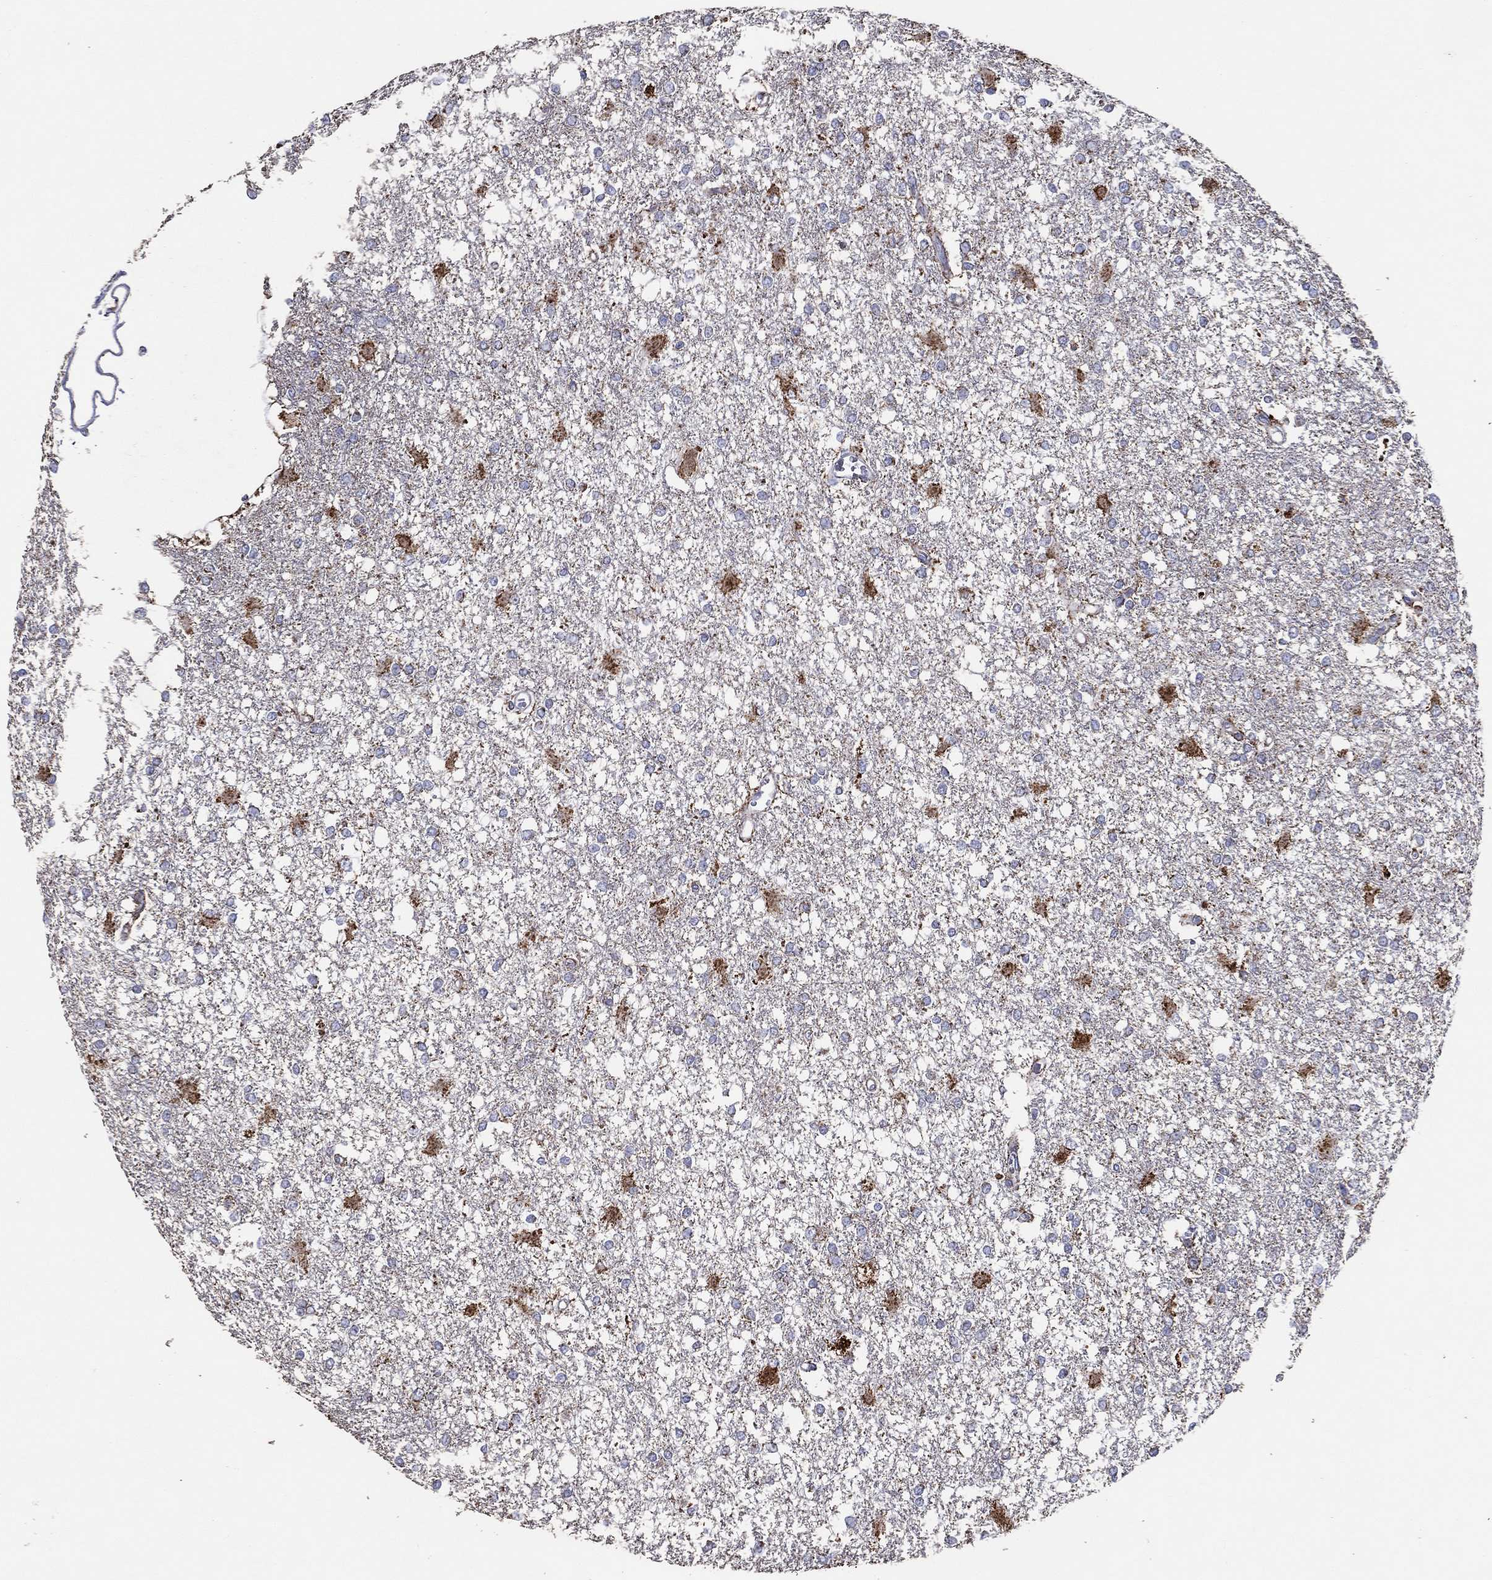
{"staining": {"intensity": "moderate", "quantity": "<25%", "location": "cytoplasmic/membranous"}, "tissue": "glioma", "cell_type": "Tumor cells", "image_type": "cancer", "snomed": [{"axis": "morphology", "description": "Glioma, malignant, High grade"}, {"axis": "topography", "description": "Cerebral cortex"}], "caption": "Protein analysis of glioma tissue exhibits moderate cytoplasmic/membranous positivity in approximately <25% of tumor cells. The staining was performed using DAB (3,3'-diaminobenzidine) to visualize the protein expression in brown, while the nuclei were stained in blue with hematoxylin (Magnification: 20x).", "gene": "SFXN1", "patient": {"sex": "male", "age": 79}}